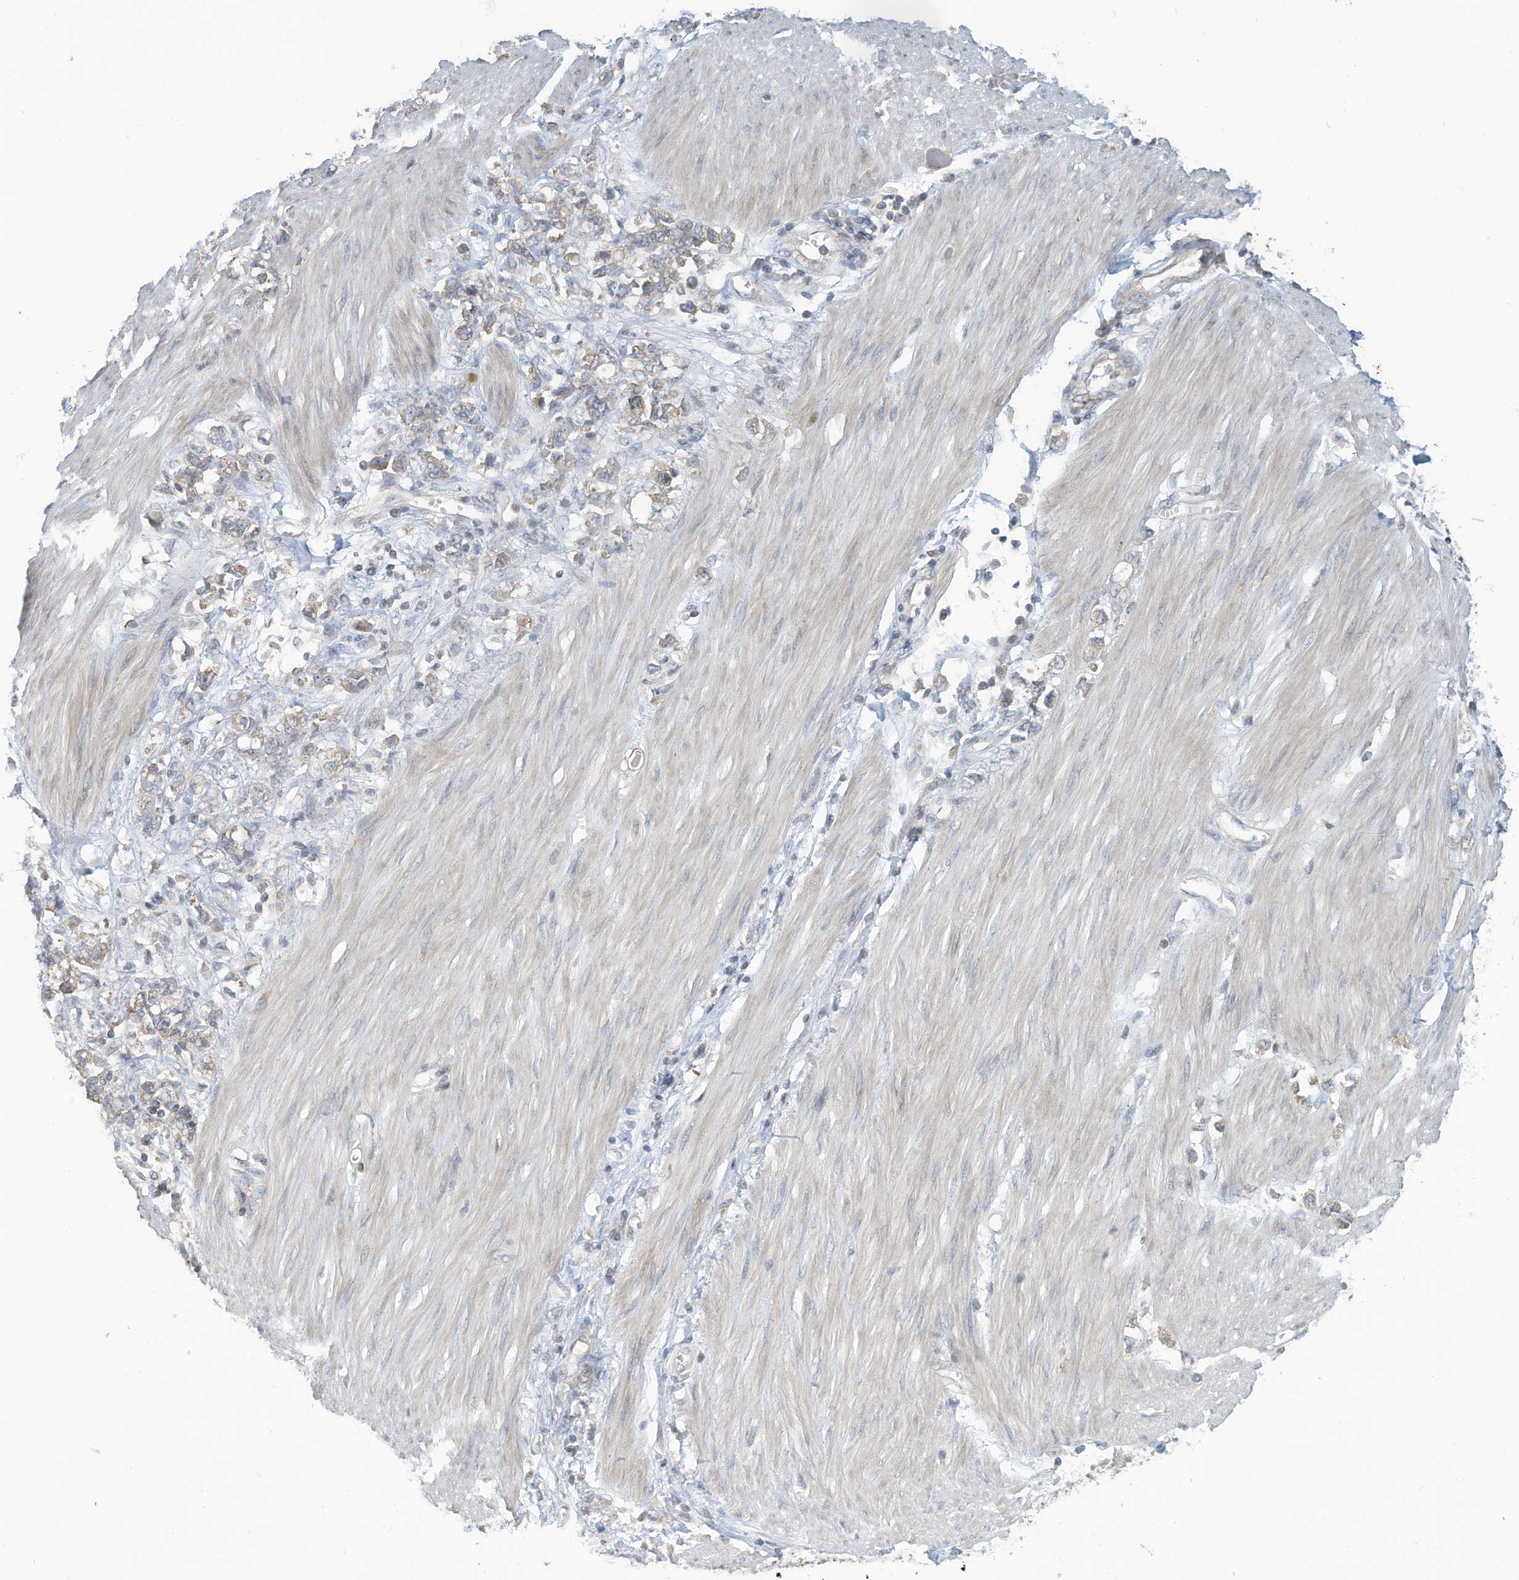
{"staining": {"intensity": "weak", "quantity": "<25%", "location": "cytoplasmic/membranous"}, "tissue": "stomach cancer", "cell_type": "Tumor cells", "image_type": "cancer", "snomed": [{"axis": "morphology", "description": "Adenocarcinoma, NOS"}, {"axis": "topography", "description": "Stomach"}], "caption": "Stomach cancer (adenocarcinoma) stained for a protein using immunohistochemistry displays no staining tumor cells.", "gene": "SCGB1D2", "patient": {"sex": "female", "age": 76}}